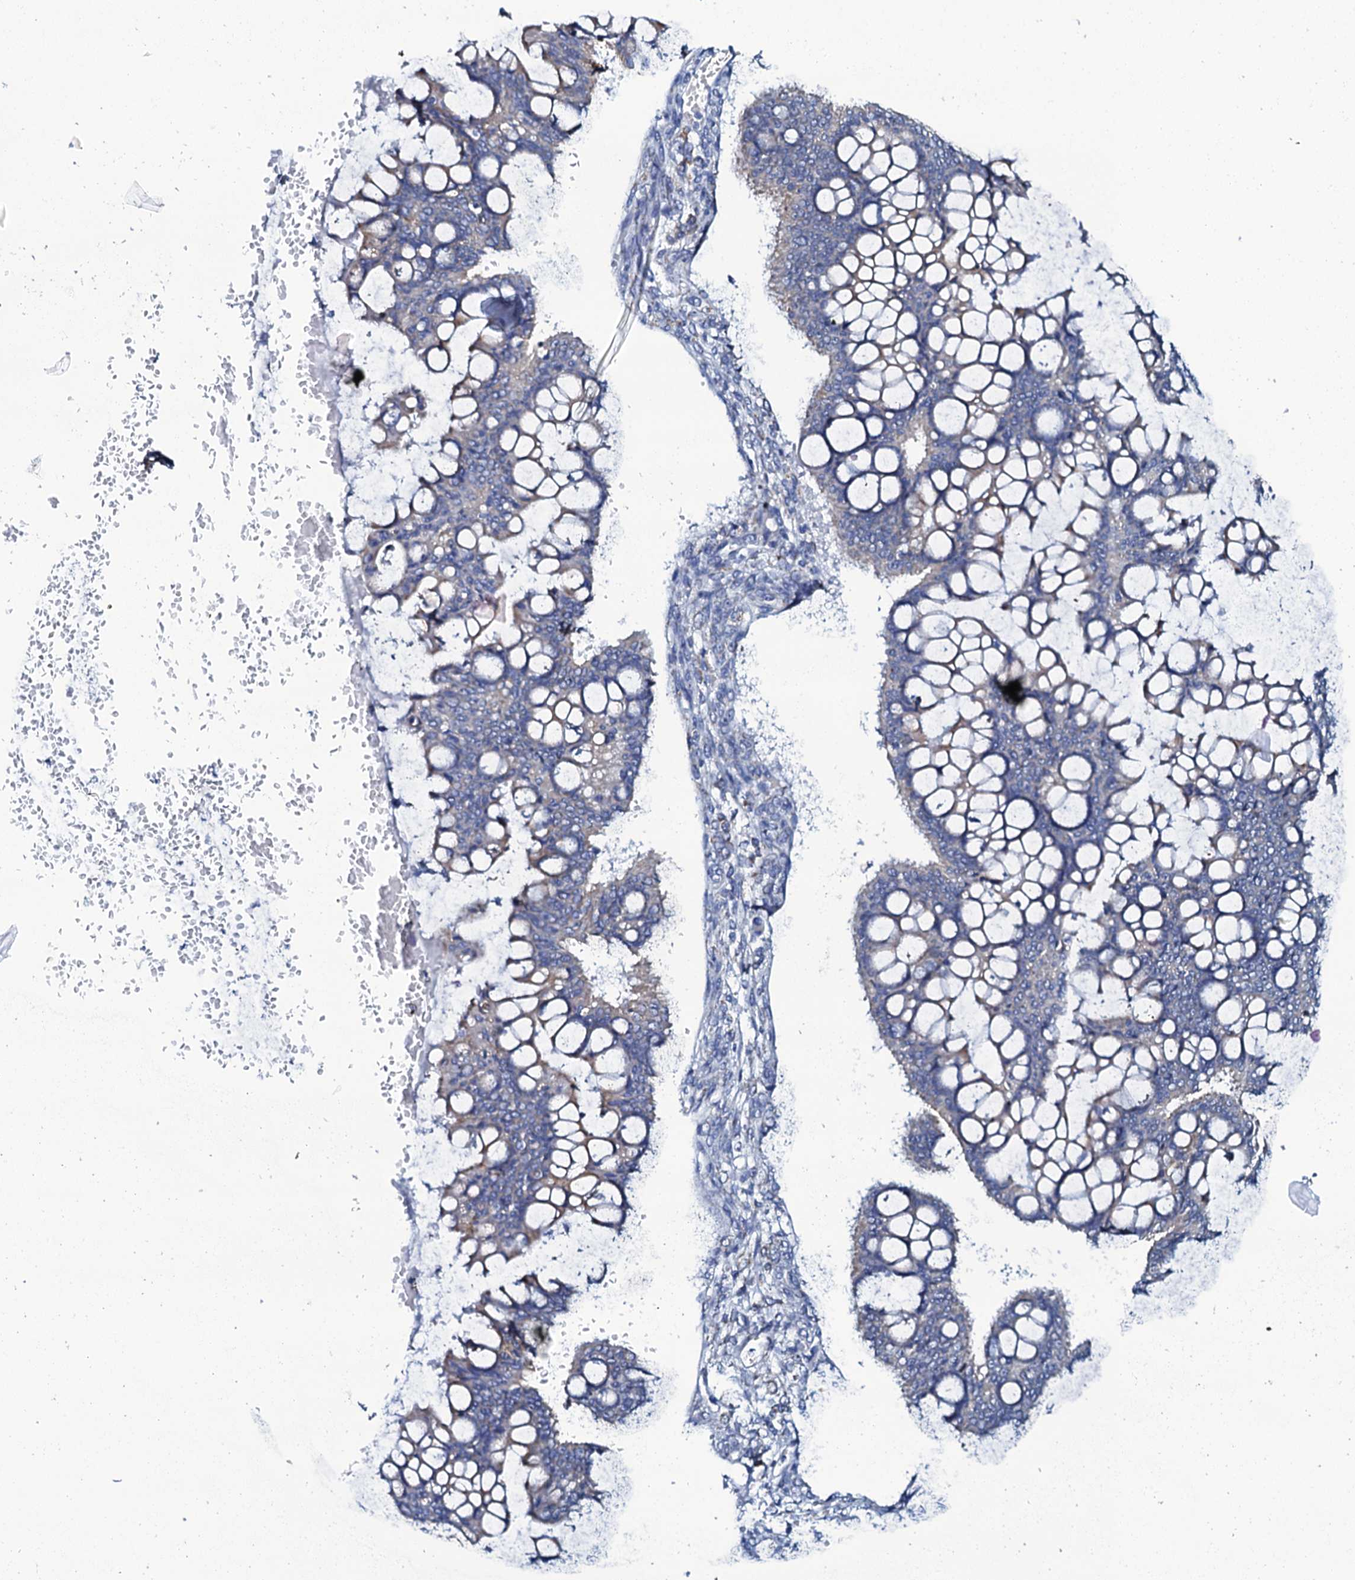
{"staining": {"intensity": "negative", "quantity": "none", "location": "none"}, "tissue": "ovarian cancer", "cell_type": "Tumor cells", "image_type": "cancer", "snomed": [{"axis": "morphology", "description": "Cystadenocarcinoma, mucinous, NOS"}, {"axis": "topography", "description": "Ovary"}], "caption": "Protein analysis of mucinous cystadenocarcinoma (ovarian) exhibits no significant staining in tumor cells.", "gene": "SLC37A4", "patient": {"sex": "female", "age": 73}}